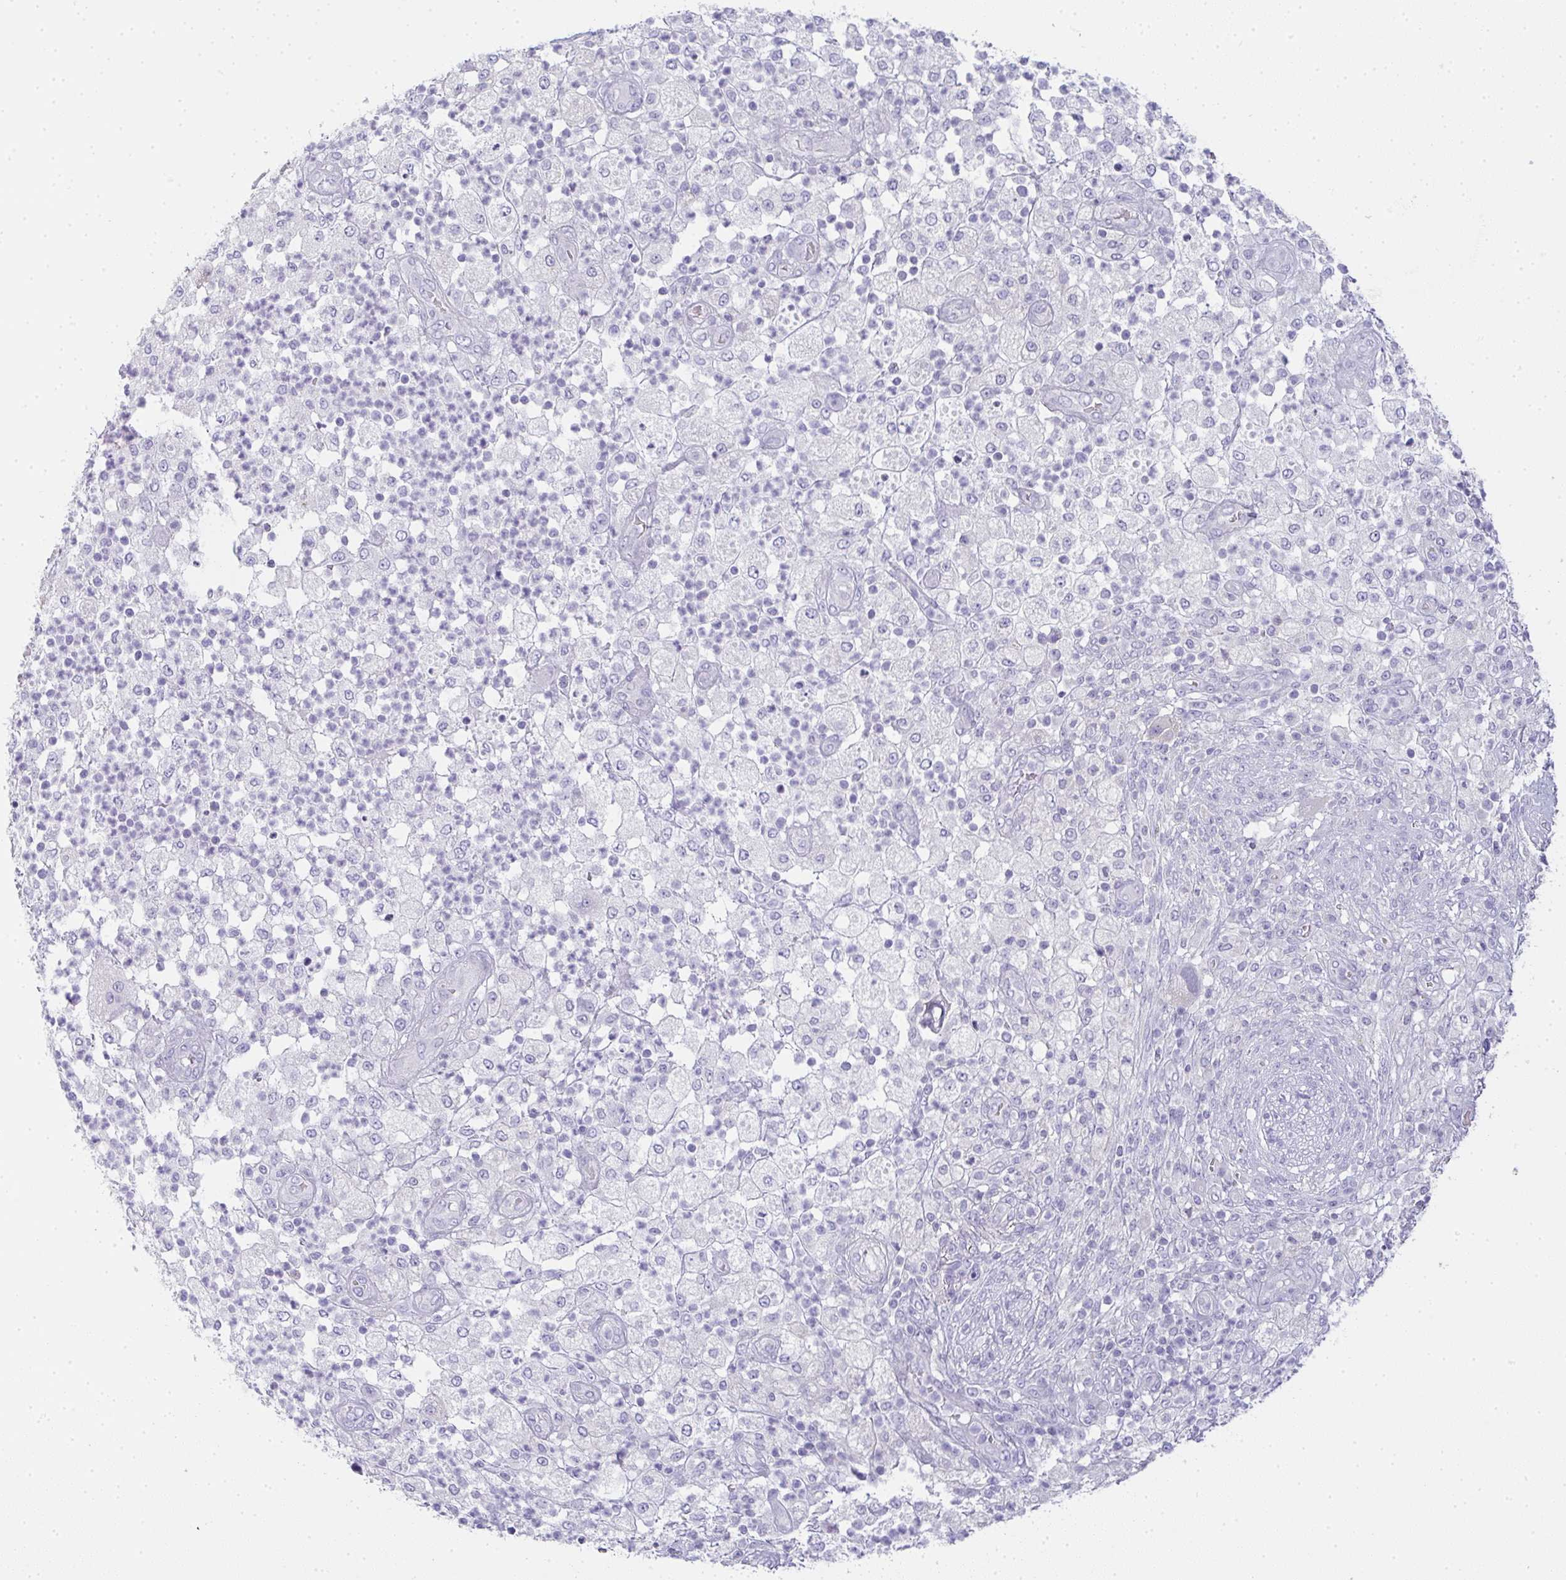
{"staining": {"intensity": "negative", "quantity": "none", "location": "none"}, "tissue": "pancreatic cancer", "cell_type": "Tumor cells", "image_type": "cancer", "snomed": [{"axis": "morphology", "description": "Adenocarcinoma, NOS"}, {"axis": "topography", "description": "Pancreas"}], "caption": "Immunohistochemistry (IHC) photomicrograph of pancreatic cancer (adenocarcinoma) stained for a protein (brown), which exhibits no positivity in tumor cells.", "gene": "GSDMB", "patient": {"sex": "female", "age": 72}}